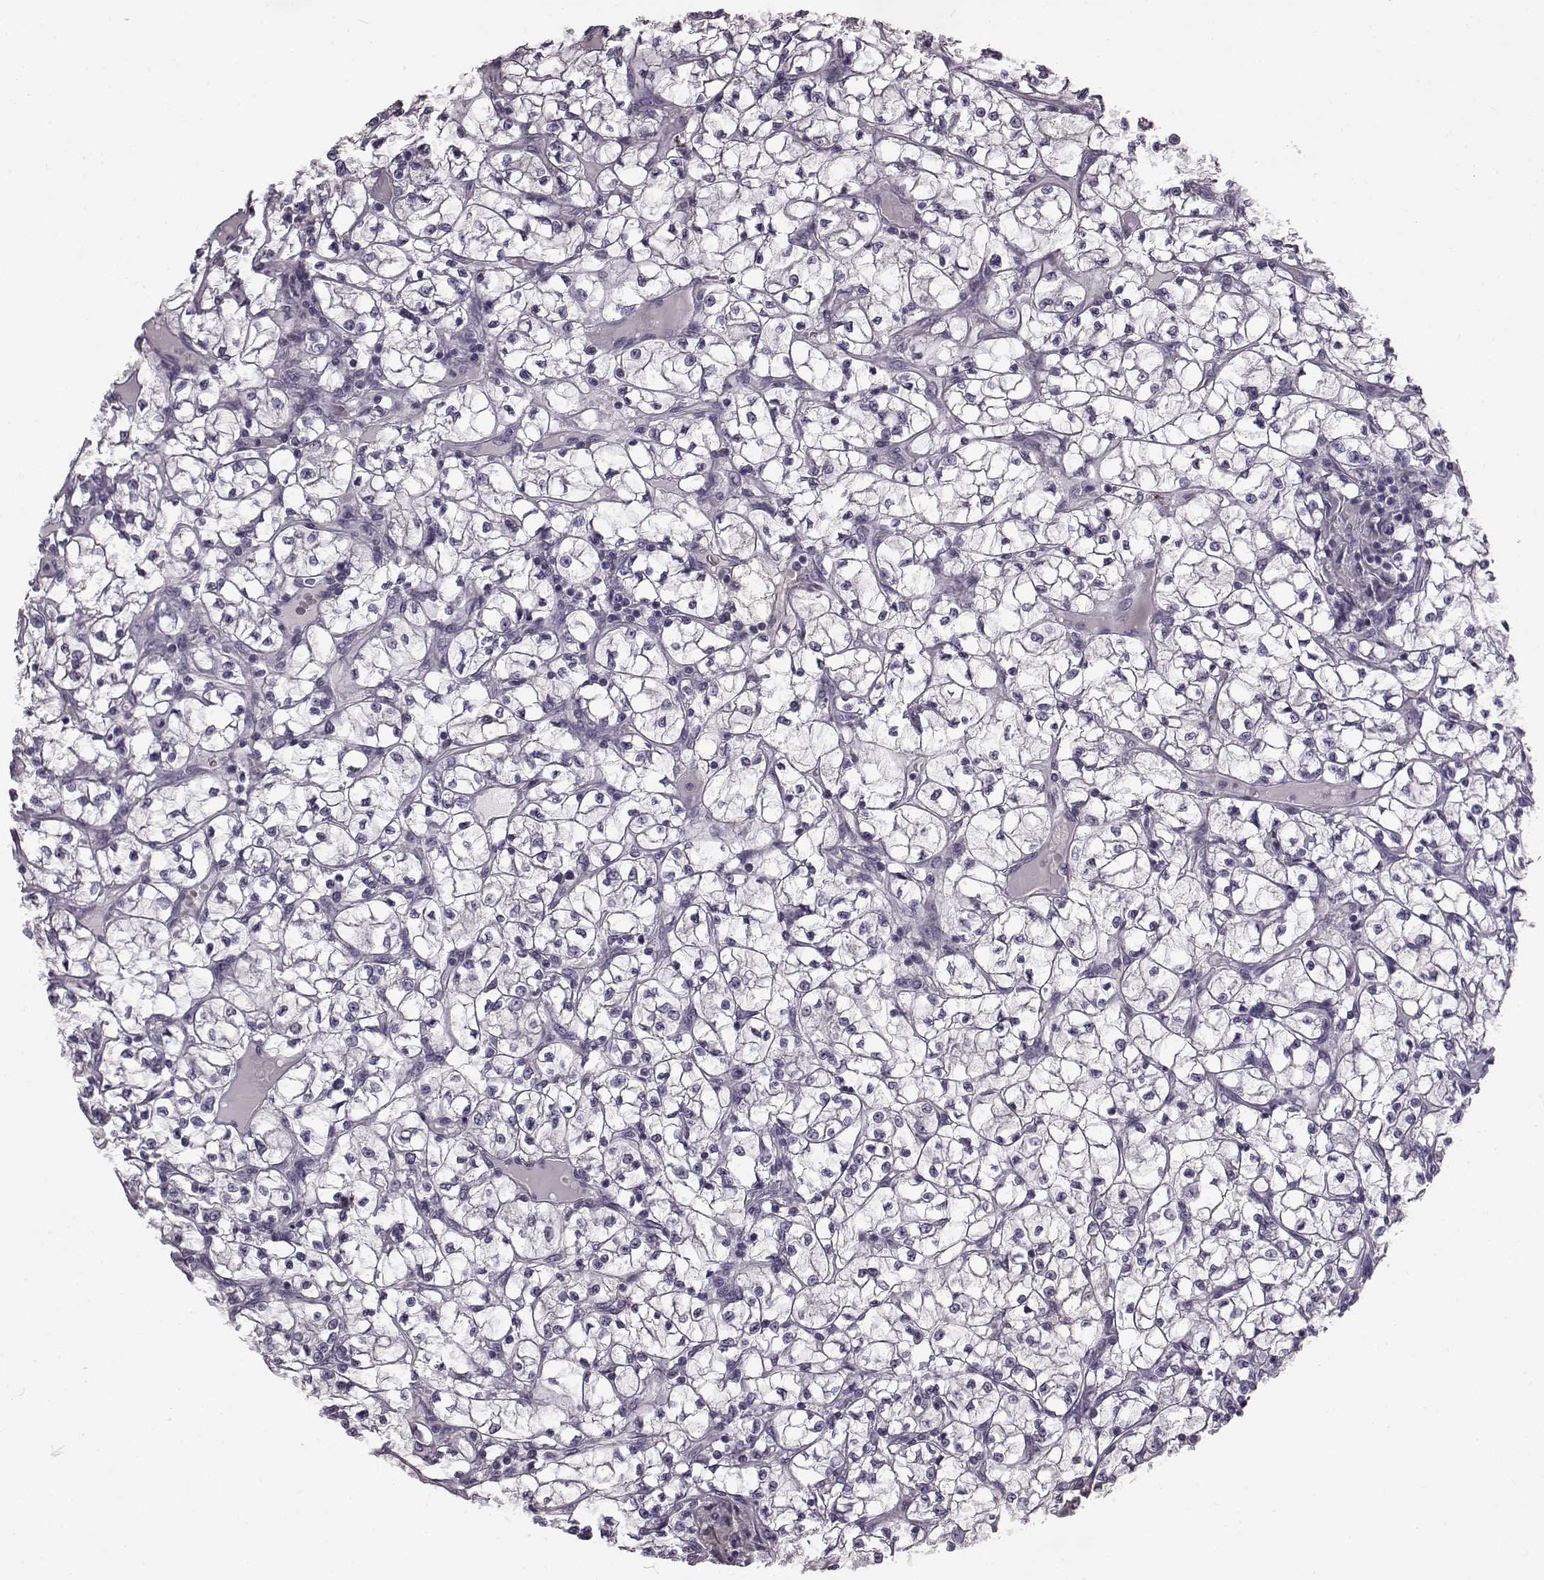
{"staining": {"intensity": "negative", "quantity": "none", "location": "none"}, "tissue": "renal cancer", "cell_type": "Tumor cells", "image_type": "cancer", "snomed": [{"axis": "morphology", "description": "Adenocarcinoma, NOS"}, {"axis": "topography", "description": "Kidney"}], "caption": "The photomicrograph reveals no significant expression in tumor cells of renal adenocarcinoma.", "gene": "ODAD4", "patient": {"sex": "female", "age": 64}}